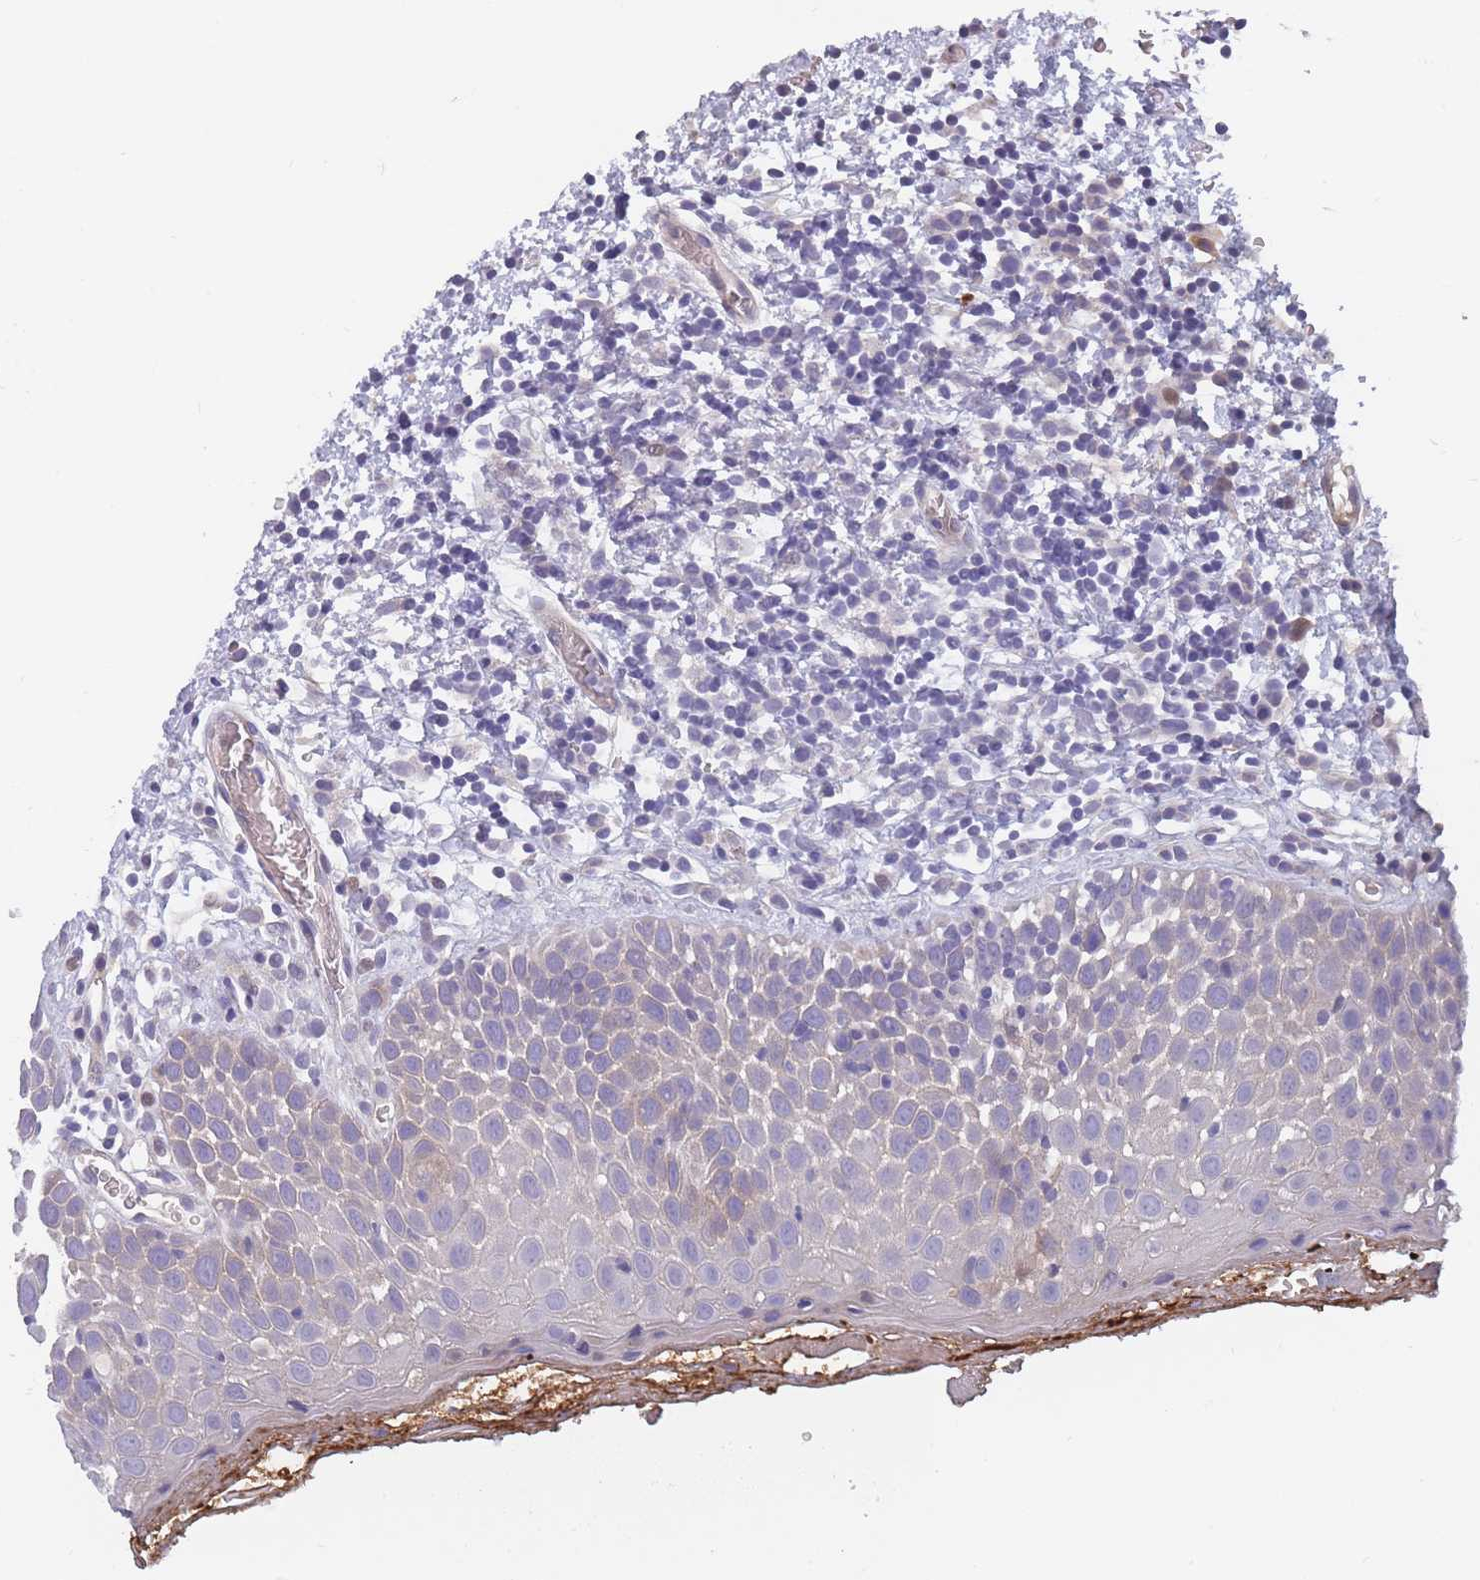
{"staining": {"intensity": "weak", "quantity": "<25%", "location": "cytoplasmic/membranous"}, "tissue": "oral mucosa", "cell_type": "Squamous epithelial cells", "image_type": "normal", "snomed": [{"axis": "morphology", "description": "Normal tissue, NOS"}, {"axis": "morphology", "description": "Squamous cell carcinoma, NOS"}, {"axis": "topography", "description": "Oral tissue"}, {"axis": "topography", "description": "Tounge, NOS"}, {"axis": "topography", "description": "Head-Neck"}], "caption": "Squamous epithelial cells show no significant positivity in unremarkable oral mucosa. Brightfield microscopy of immunohistochemistry stained with DAB (brown) and hematoxylin (blue), captured at high magnification.", "gene": "FAM83F", "patient": {"sex": "male", "age": 76}}